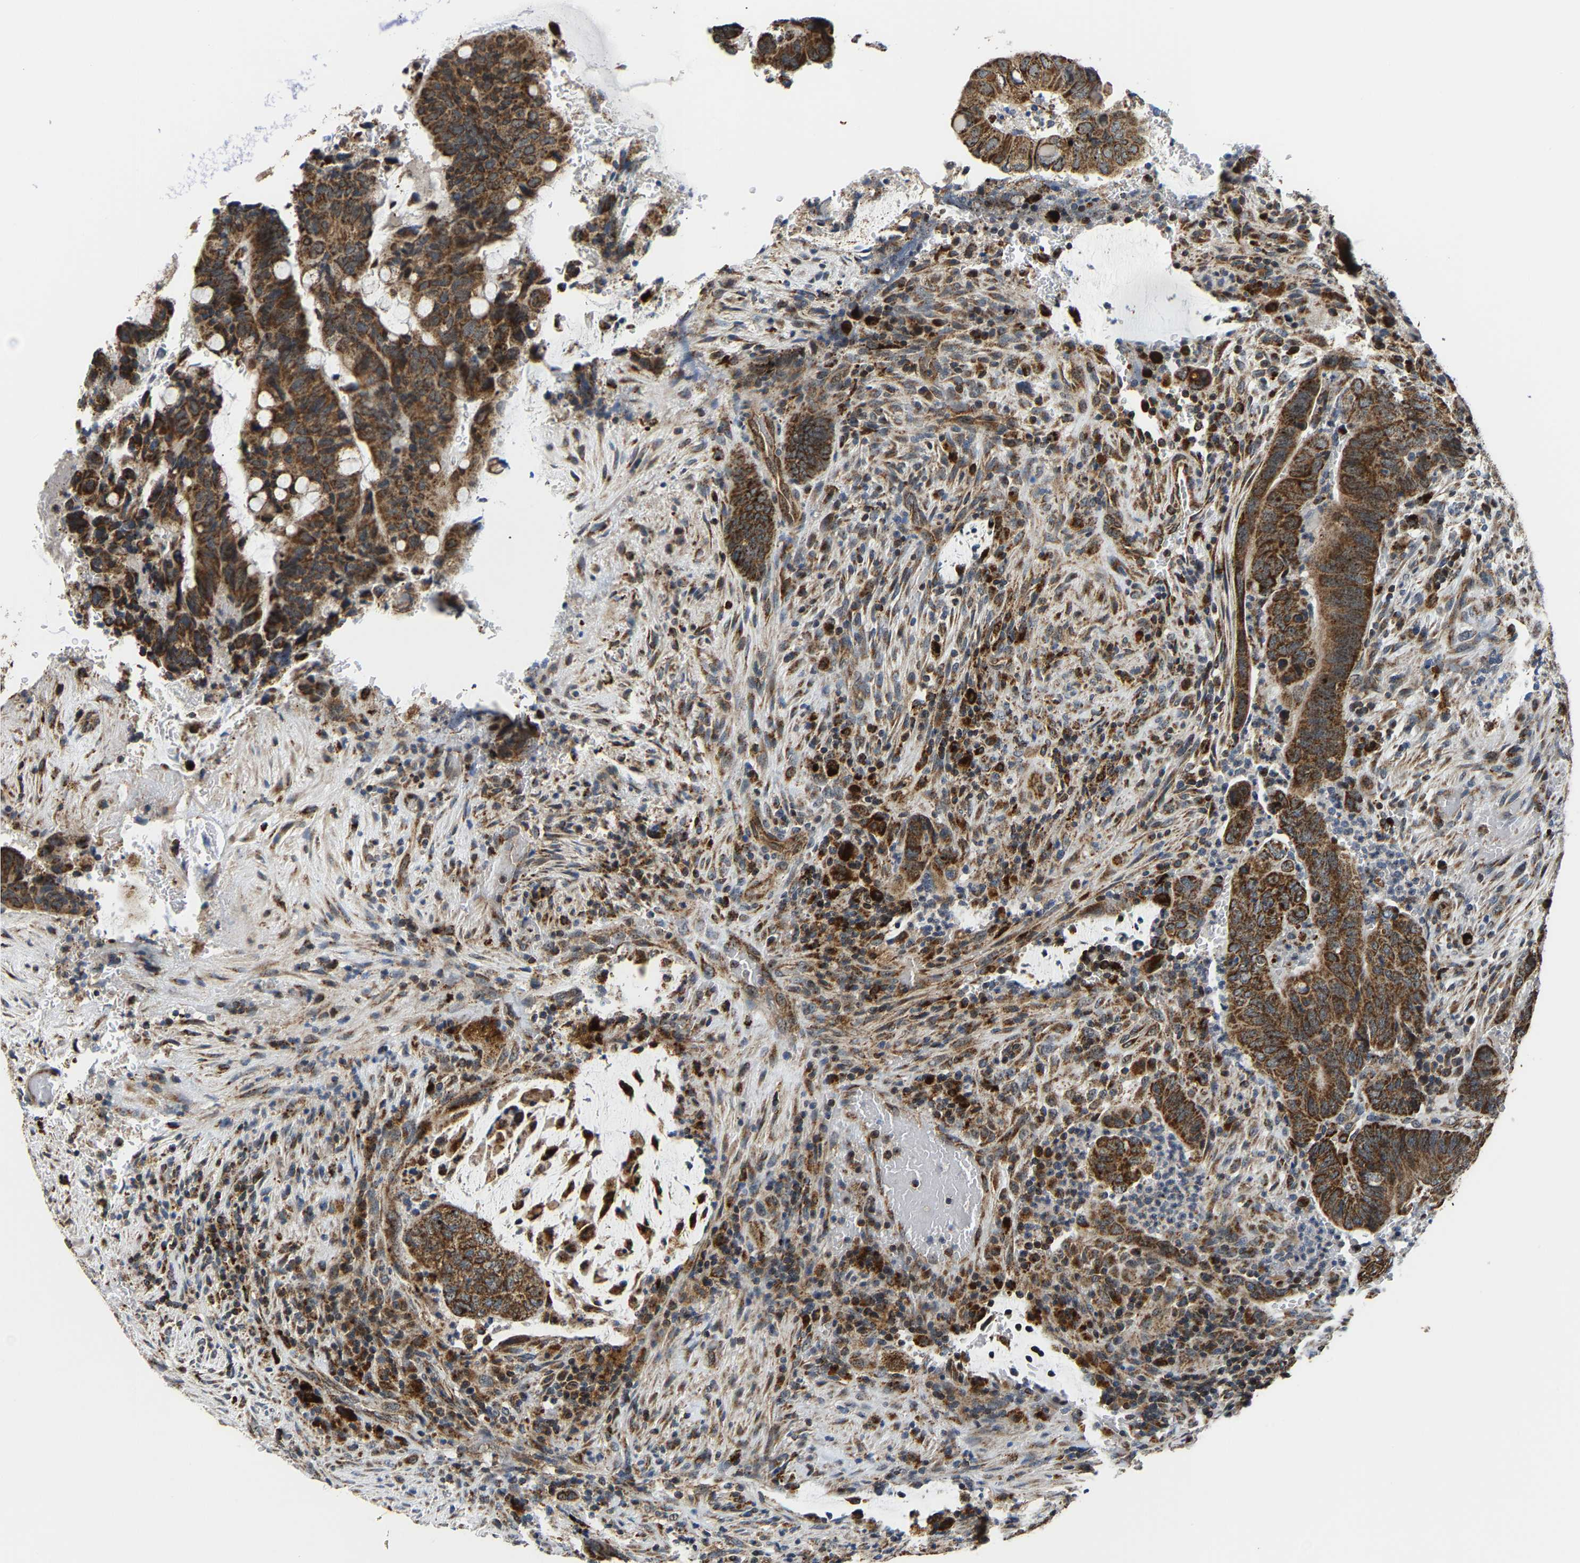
{"staining": {"intensity": "moderate", "quantity": ">75%", "location": "cytoplasmic/membranous"}, "tissue": "colorectal cancer", "cell_type": "Tumor cells", "image_type": "cancer", "snomed": [{"axis": "morphology", "description": "Normal tissue, NOS"}, {"axis": "morphology", "description": "Adenocarcinoma, NOS"}, {"axis": "topography", "description": "Rectum"}, {"axis": "topography", "description": "Peripheral nerve tissue"}], "caption": "High-power microscopy captured an immunohistochemistry (IHC) histopathology image of colorectal cancer (adenocarcinoma), revealing moderate cytoplasmic/membranous positivity in about >75% of tumor cells. The protein is stained brown, and the nuclei are stained in blue (DAB (3,3'-diaminobenzidine) IHC with brightfield microscopy, high magnification).", "gene": "GIMAP7", "patient": {"sex": "male", "age": 92}}